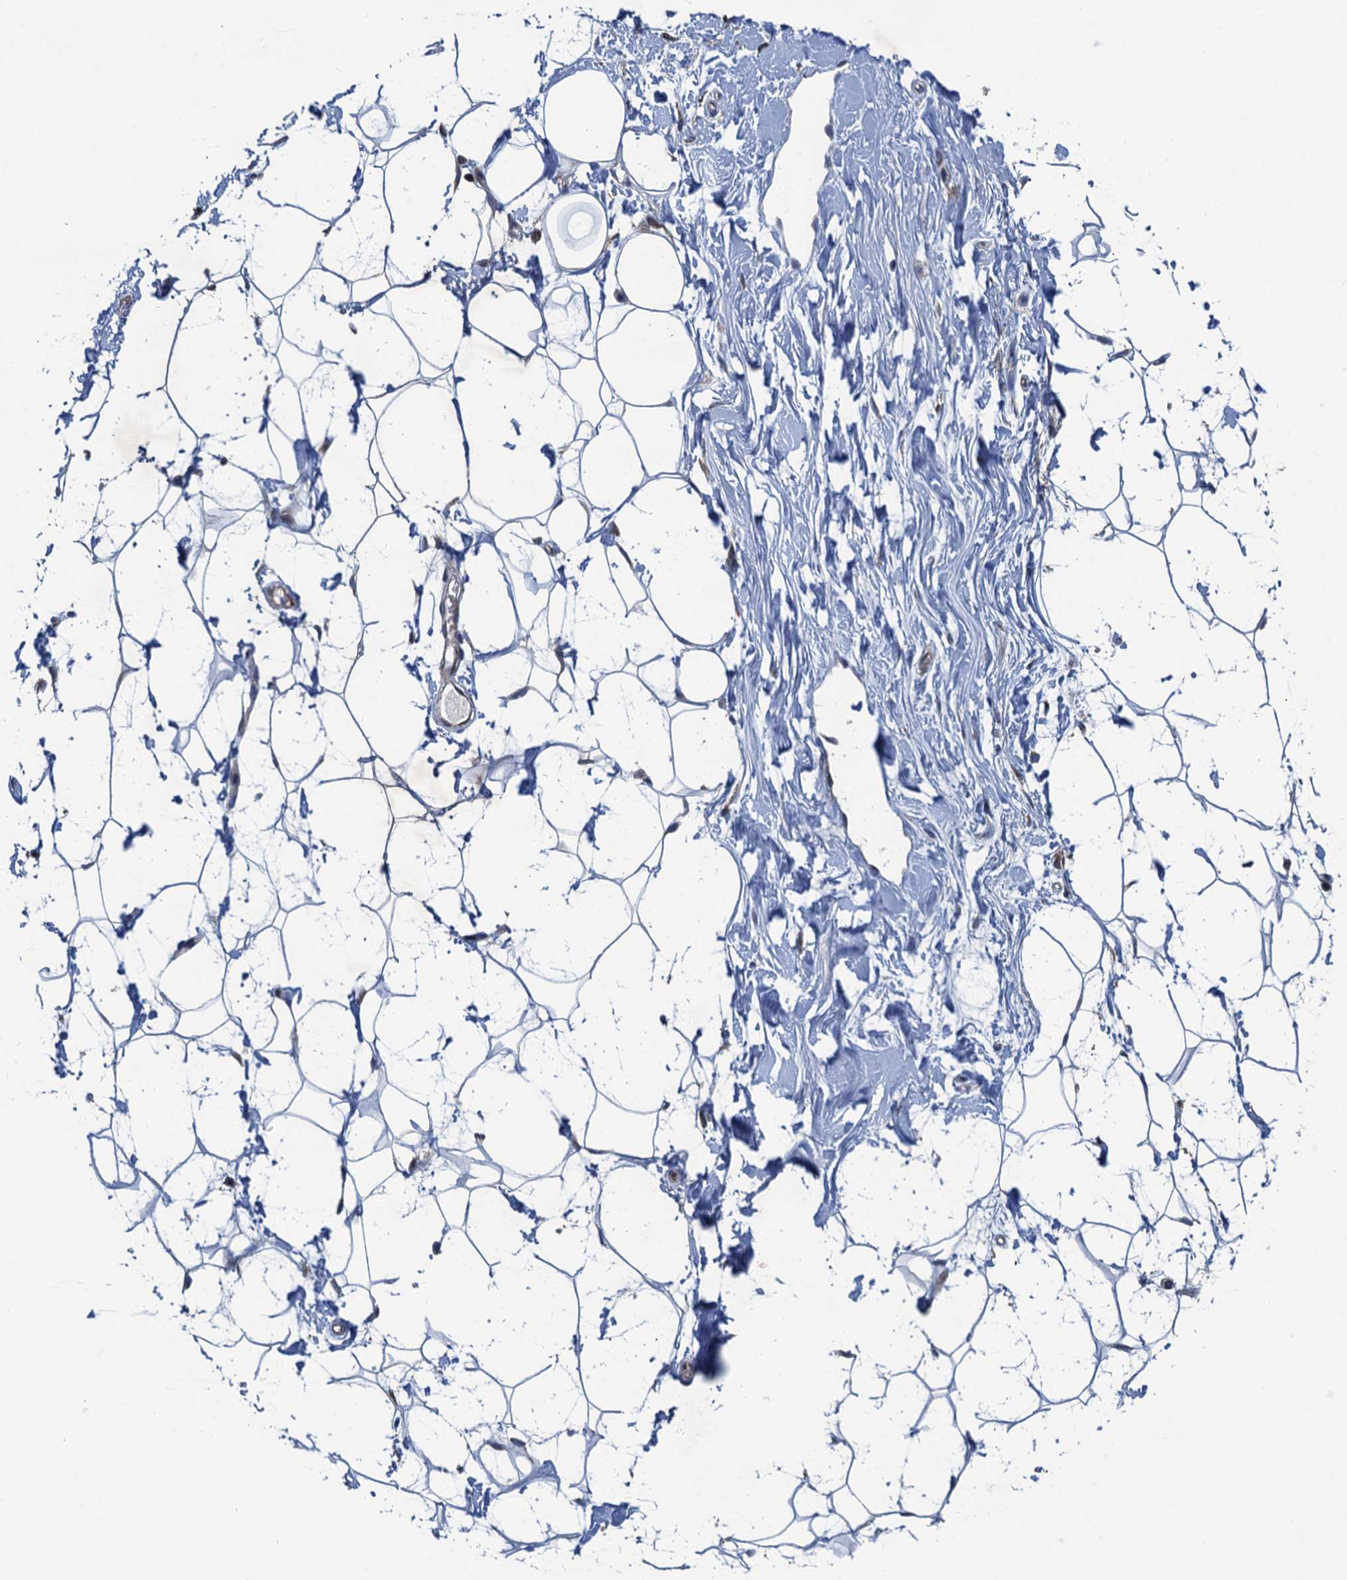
{"staining": {"intensity": "negative", "quantity": "none", "location": "none"}, "tissue": "adipose tissue", "cell_type": "Adipocytes", "image_type": "normal", "snomed": [{"axis": "morphology", "description": "Normal tissue, NOS"}, {"axis": "topography", "description": "Breast"}], "caption": "A high-resolution micrograph shows IHC staining of benign adipose tissue, which demonstrates no significant staining in adipocytes. The staining was performed using DAB to visualize the protein expression in brown, while the nuclei were stained in blue with hematoxylin (Magnification: 20x).", "gene": "CNTN5", "patient": {"sex": "female", "age": 26}}